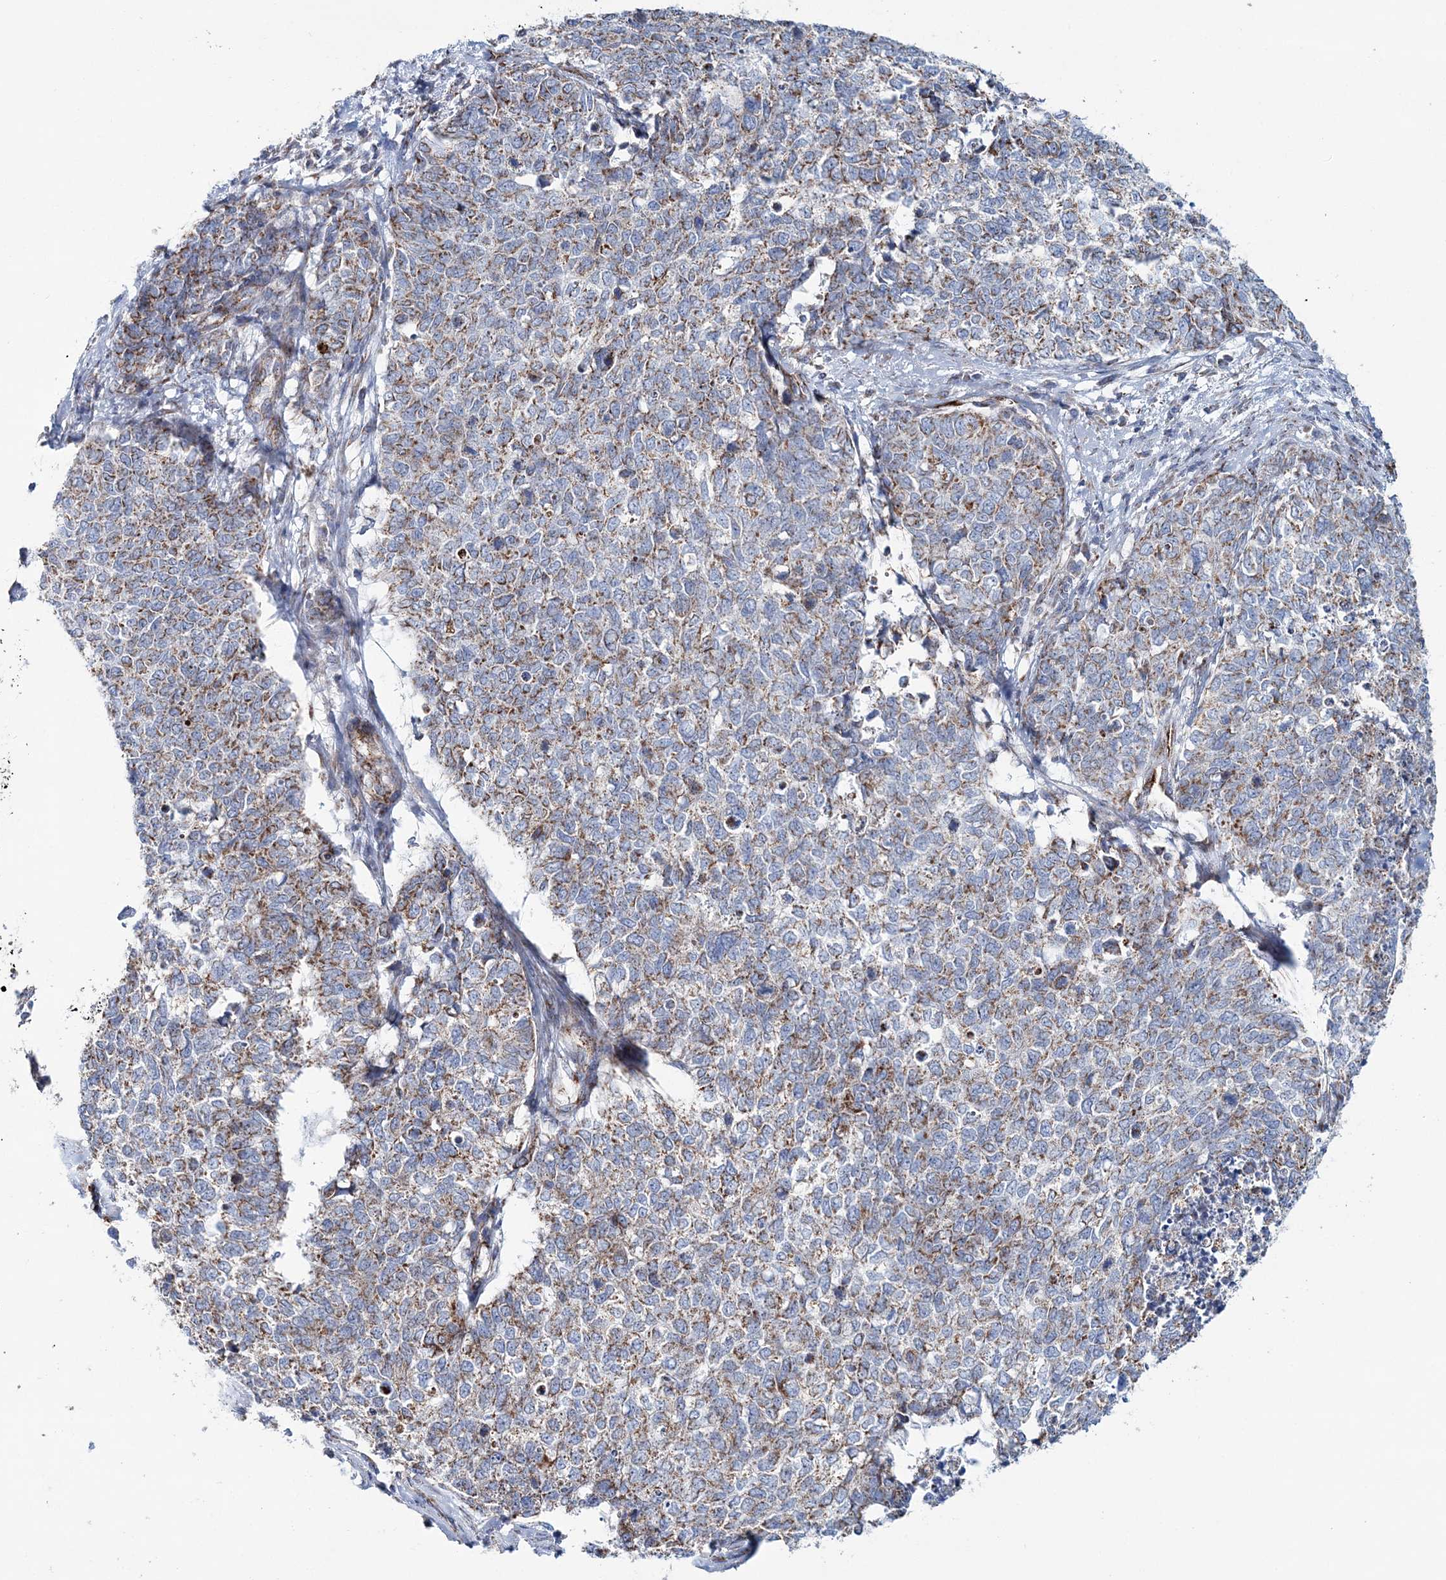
{"staining": {"intensity": "moderate", "quantity": "25%-75%", "location": "cytoplasmic/membranous"}, "tissue": "cervical cancer", "cell_type": "Tumor cells", "image_type": "cancer", "snomed": [{"axis": "morphology", "description": "Squamous cell carcinoma, NOS"}, {"axis": "topography", "description": "Cervix"}], "caption": "Cervical squamous cell carcinoma stained with a brown dye shows moderate cytoplasmic/membranous positive expression in approximately 25%-75% of tumor cells.", "gene": "ARHGAP6", "patient": {"sex": "female", "age": 63}}